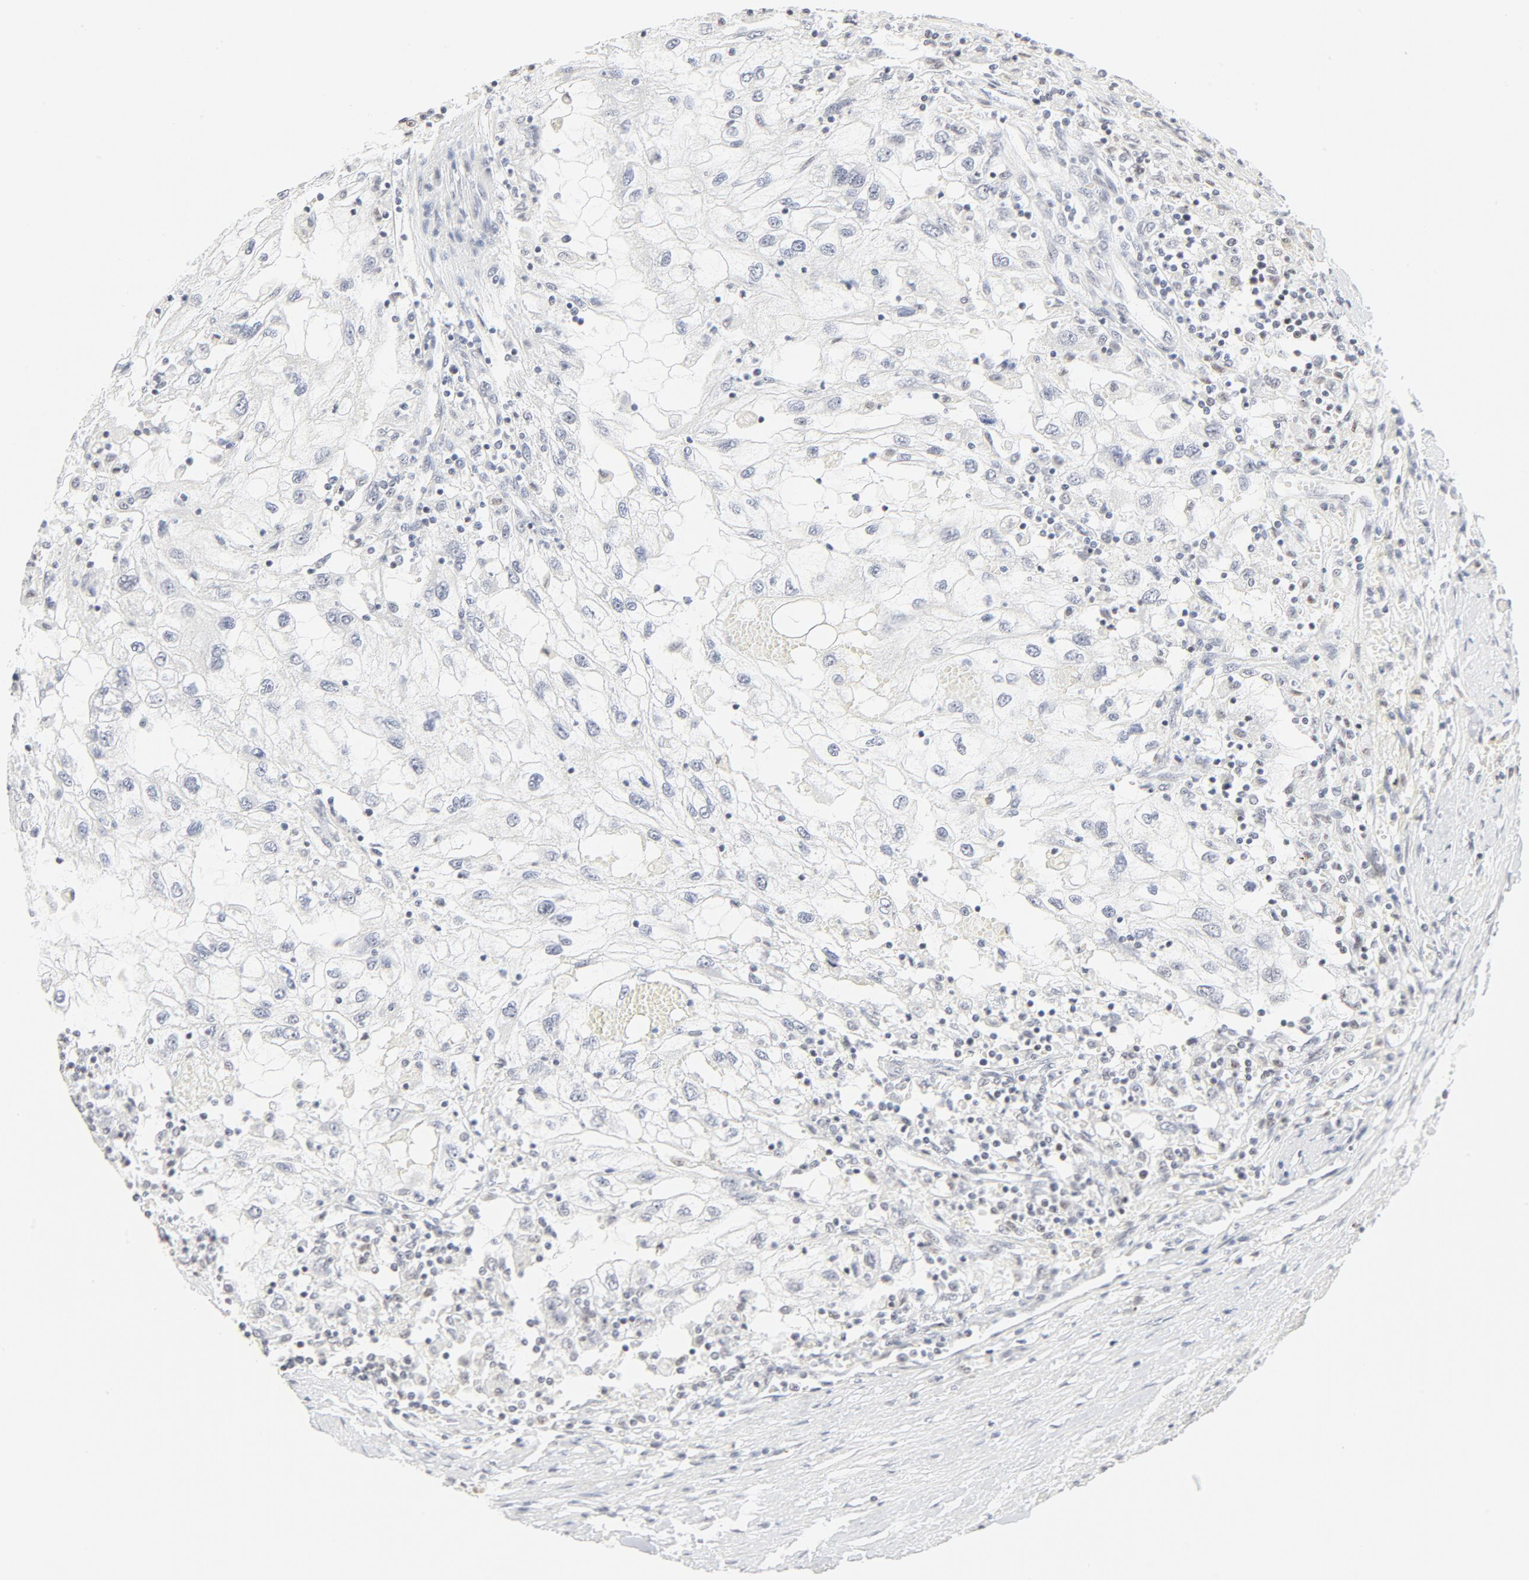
{"staining": {"intensity": "negative", "quantity": "none", "location": "none"}, "tissue": "renal cancer", "cell_type": "Tumor cells", "image_type": "cancer", "snomed": [{"axis": "morphology", "description": "Normal tissue, NOS"}, {"axis": "morphology", "description": "Adenocarcinoma, NOS"}, {"axis": "topography", "description": "Kidney"}], "caption": "DAB immunohistochemical staining of human adenocarcinoma (renal) reveals no significant positivity in tumor cells. Brightfield microscopy of immunohistochemistry (IHC) stained with DAB (3,3'-diaminobenzidine) (brown) and hematoxylin (blue), captured at high magnification.", "gene": "GTF2H1", "patient": {"sex": "male", "age": 71}}